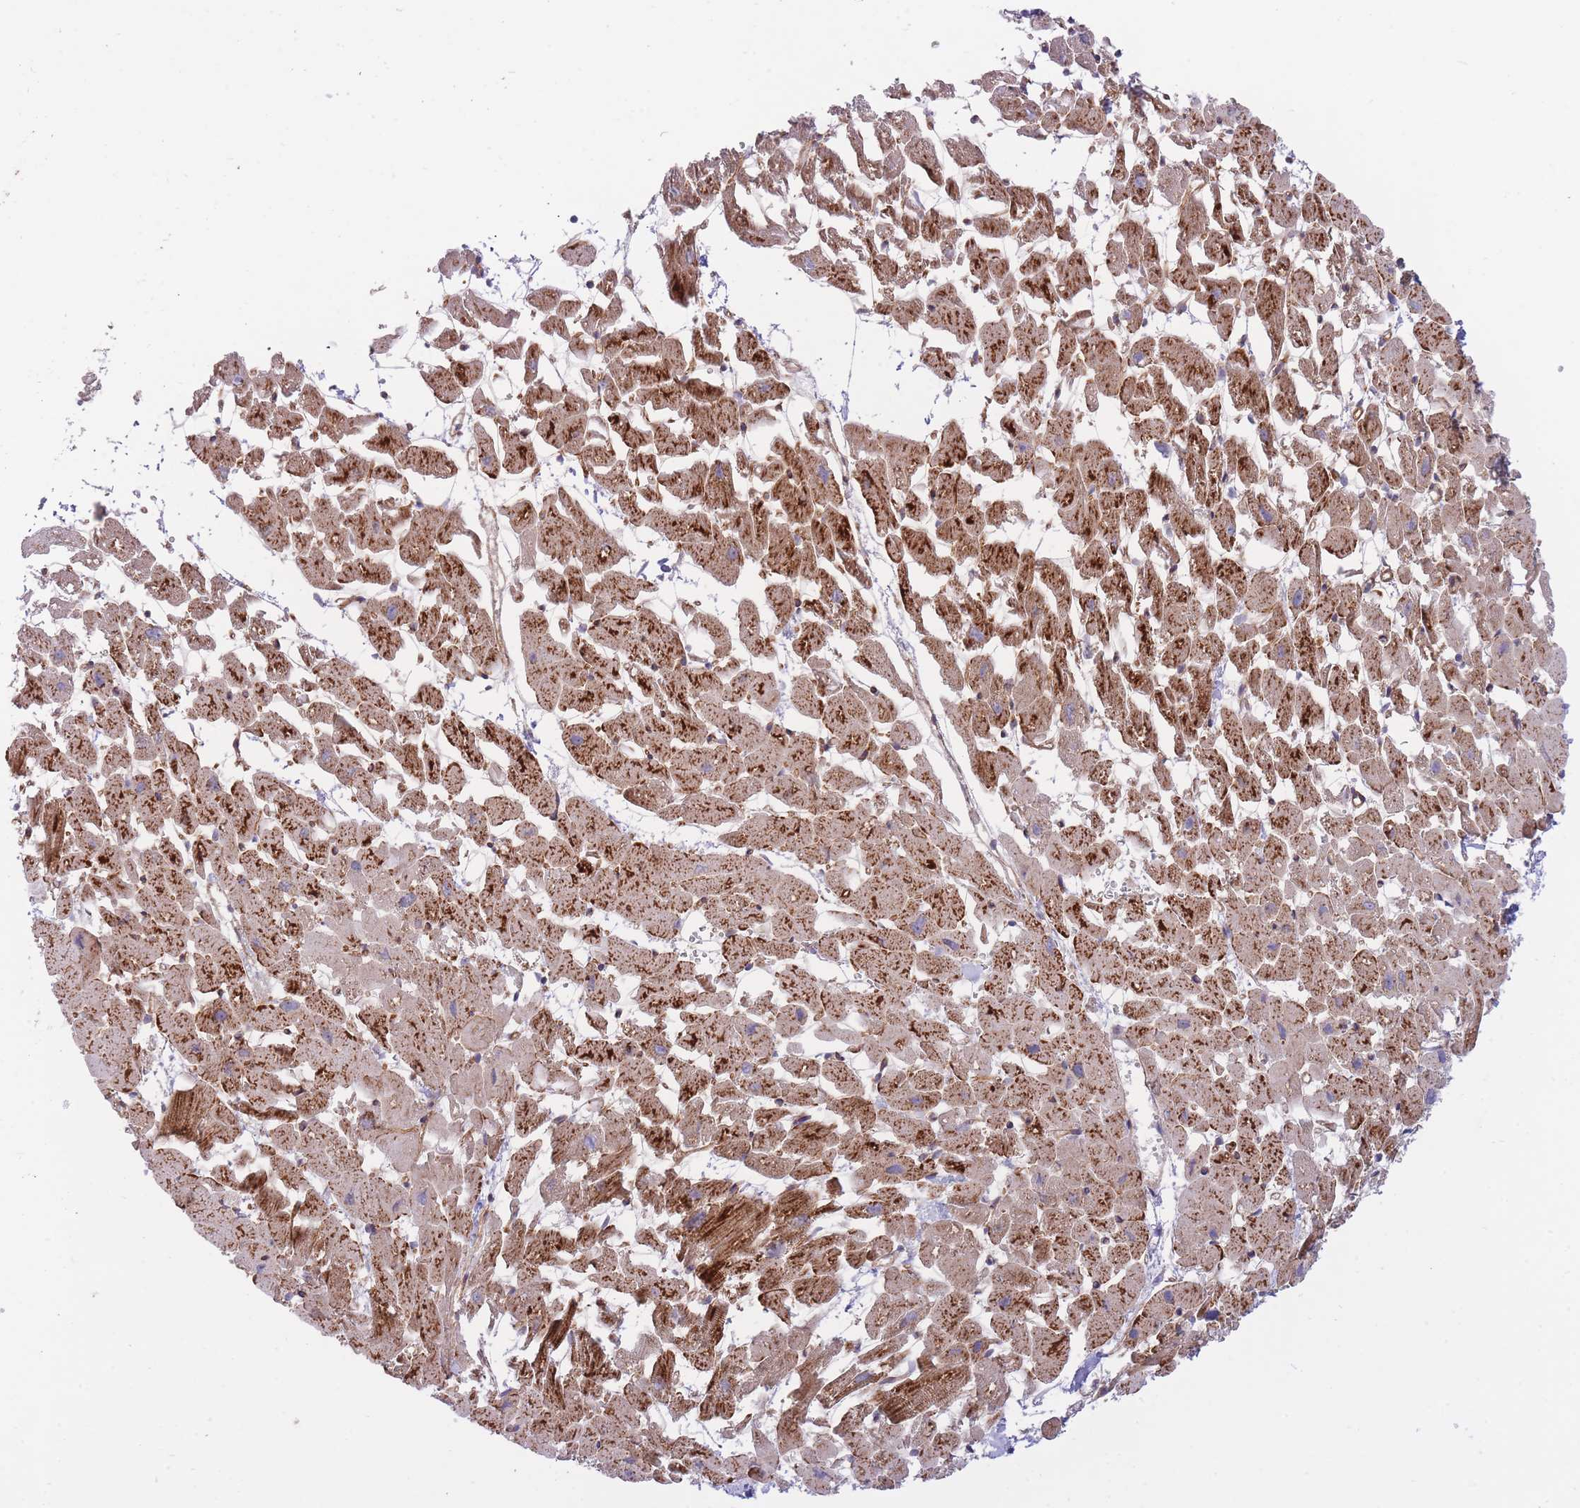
{"staining": {"intensity": "strong", "quantity": ">75%", "location": "cytoplasmic/membranous"}, "tissue": "heart muscle", "cell_type": "Cardiomyocytes", "image_type": "normal", "snomed": [{"axis": "morphology", "description": "Normal tissue, NOS"}, {"axis": "topography", "description": "Heart"}], "caption": "A high-resolution micrograph shows immunohistochemistry (IHC) staining of benign heart muscle, which exhibits strong cytoplasmic/membranous positivity in about >75% of cardiomyocytes. (IHC, brightfield microscopy, high magnification).", "gene": "CHAC1", "patient": {"sex": "female", "age": 64}}